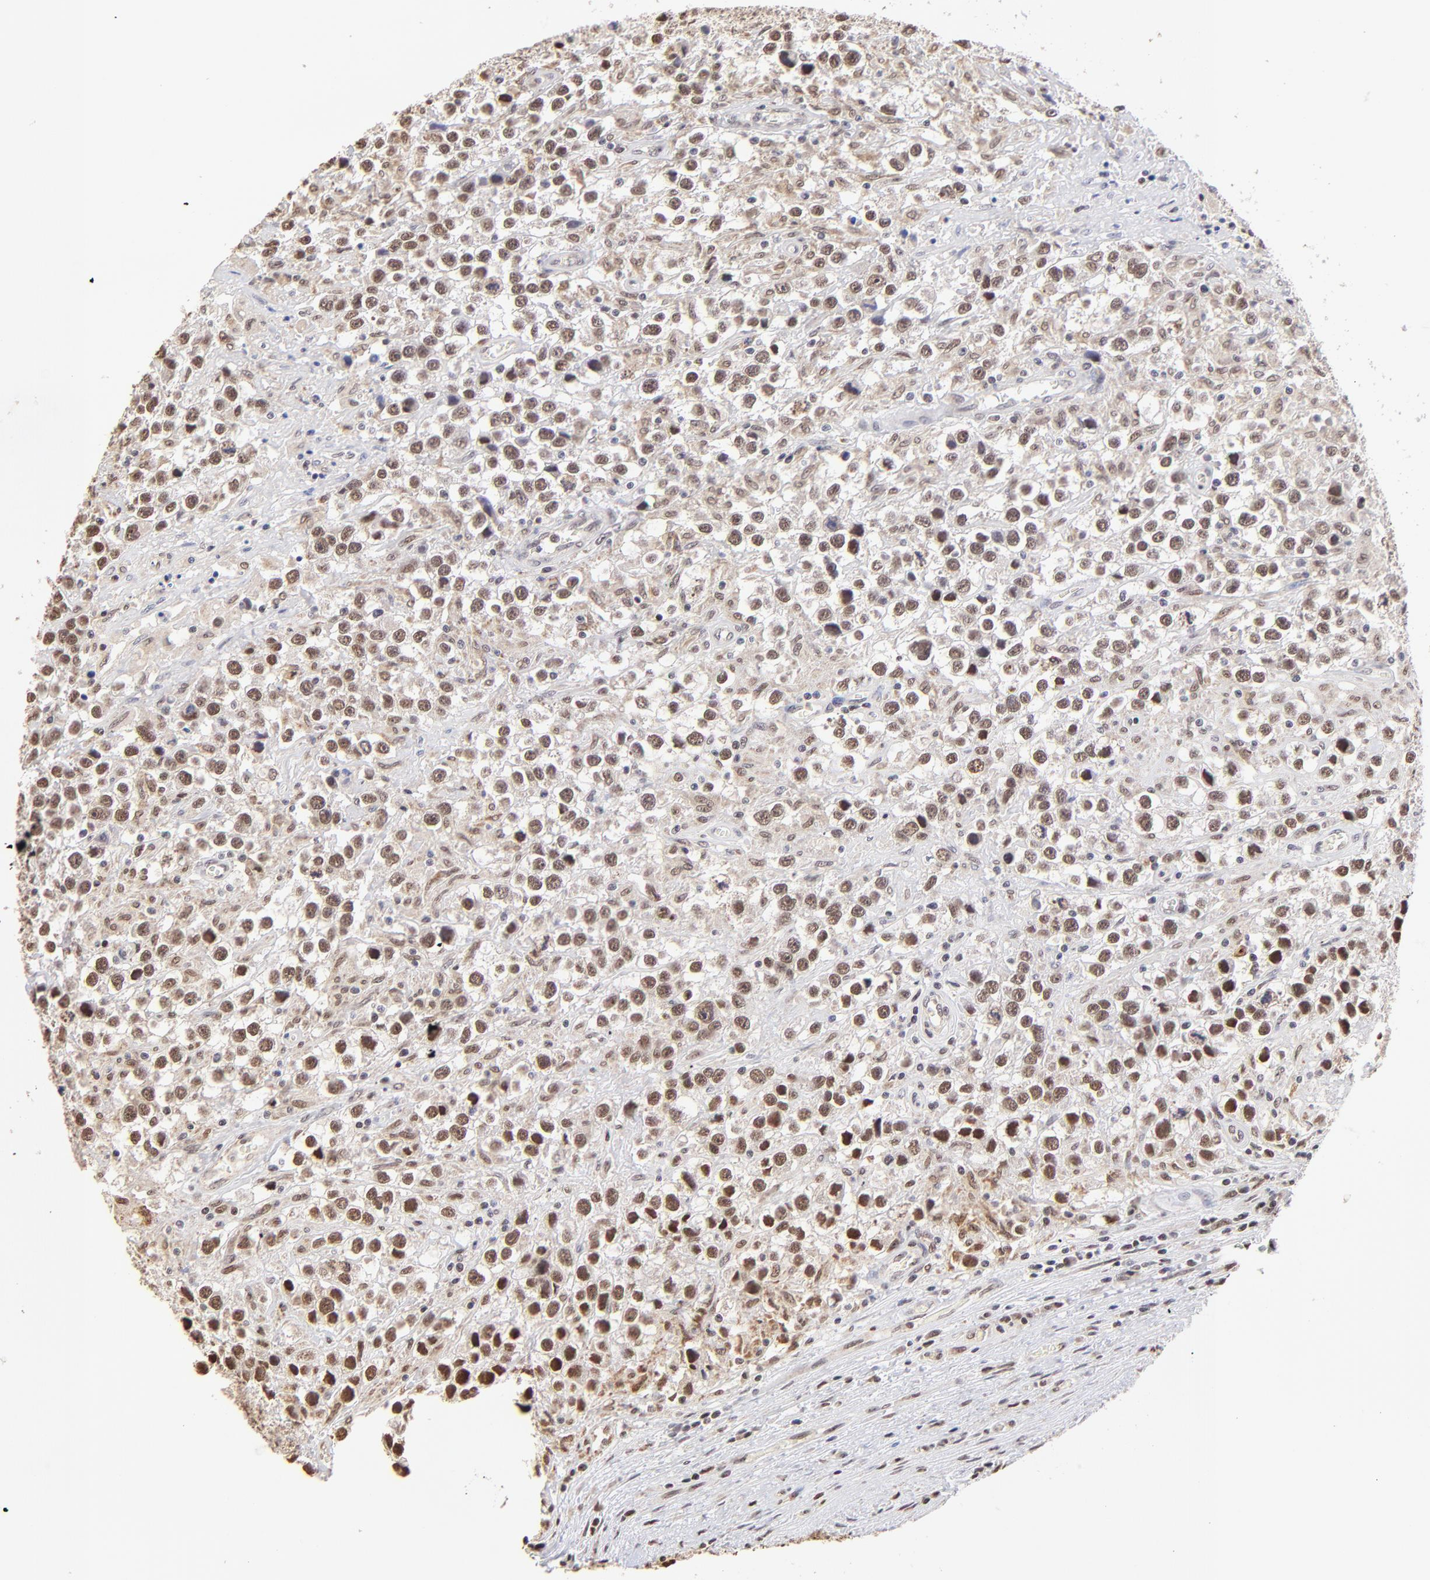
{"staining": {"intensity": "moderate", "quantity": ">75%", "location": "nuclear"}, "tissue": "testis cancer", "cell_type": "Tumor cells", "image_type": "cancer", "snomed": [{"axis": "morphology", "description": "Seminoma, NOS"}, {"axis": "topography", "description": "Testis"}], "caption": "Immunohistochemistry (IHC) micrograph of neoplastic tissue: testis cancer stained using immunohistochemistry (IHC) demonstrates medium levels of moderate protein expression localized specifically in the nuclear of tumor cells, appearing as a nuclear brown color.", "gene": "ZNF670", "patient": {"sex": "male", "age": 43}}